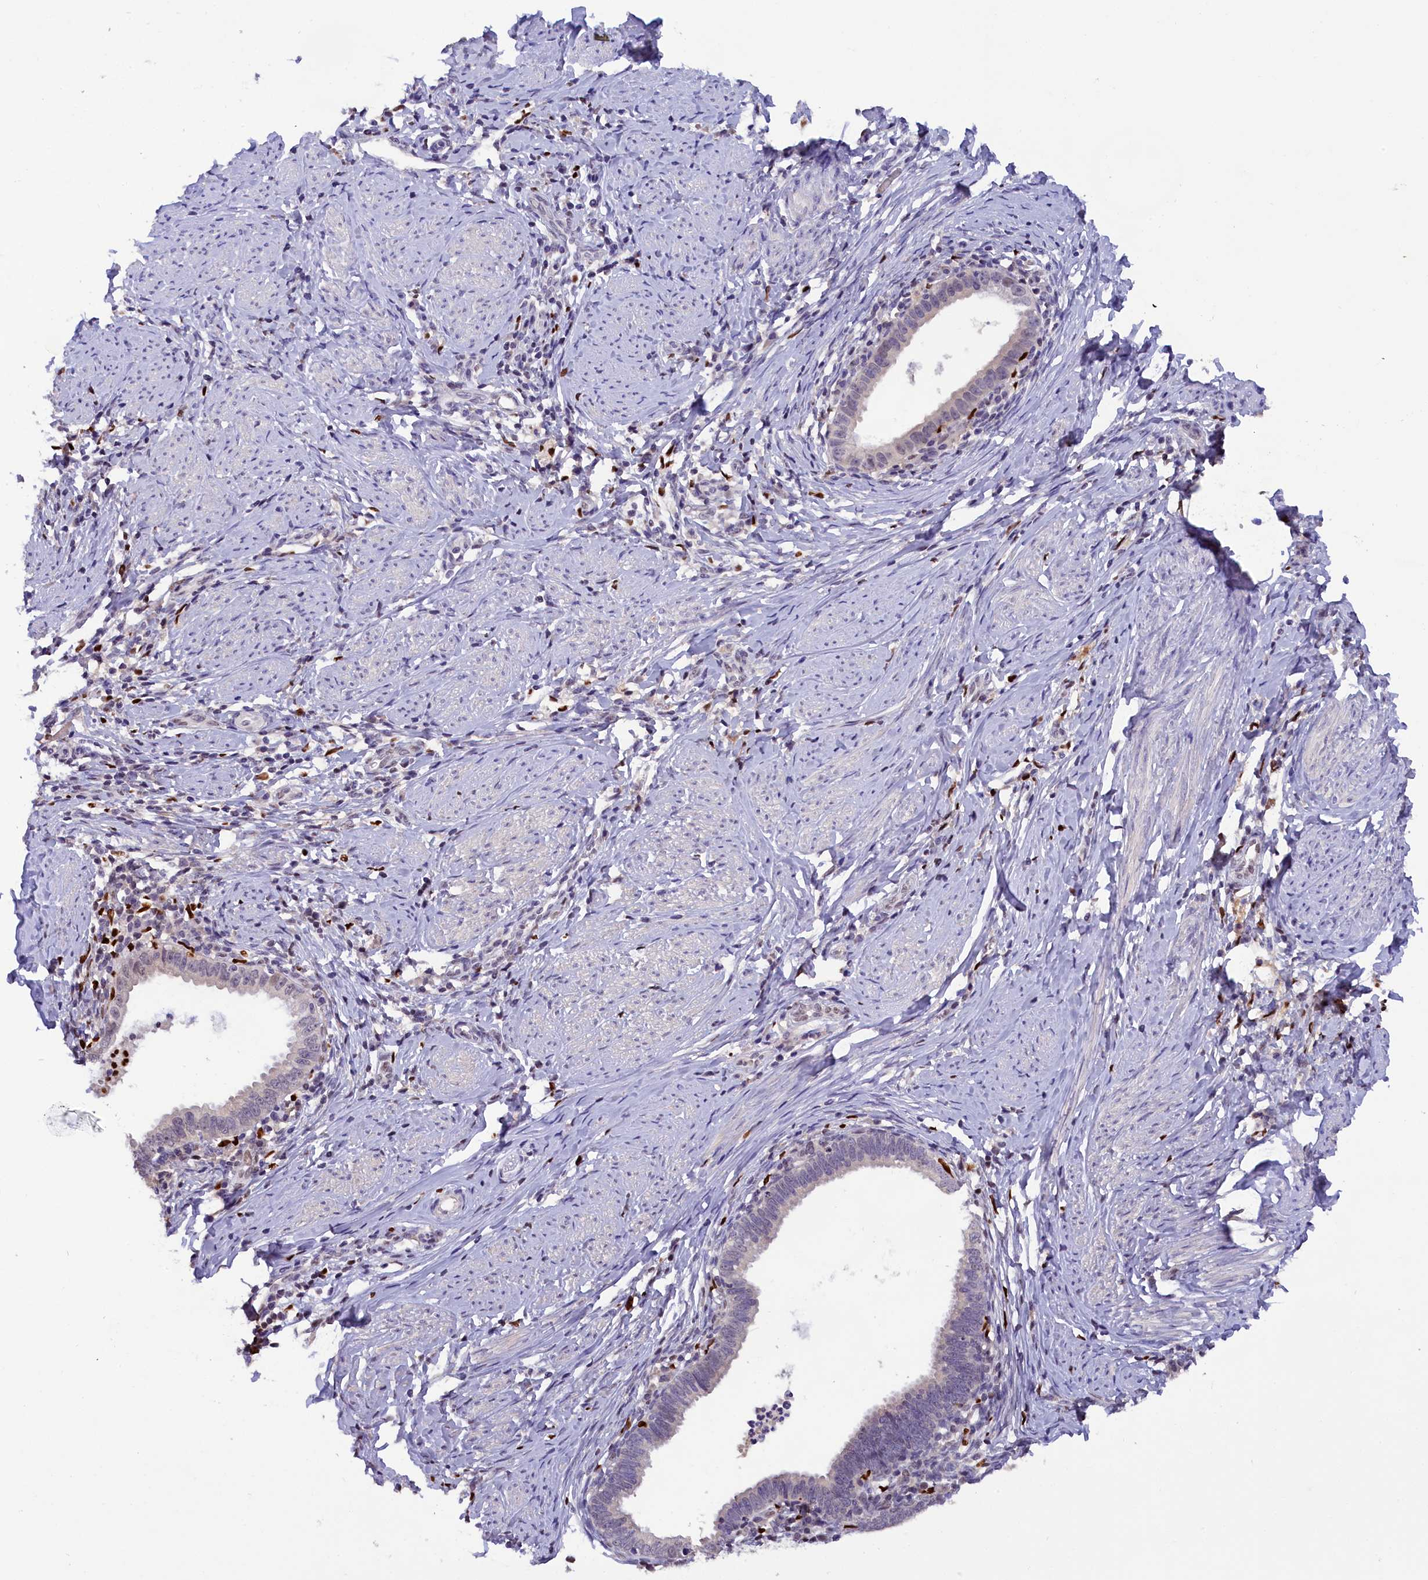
{"staining": {"intensity": "negative", "quantity": "none", "location": "none"}, "tissue": "cervical cancer", "cell_type": "Tumor cells", "image_type": "cancer", "snomed": [{"axis": "morphology", "description": "Adenocarcinoma, NOS"}, {"axis": "topography", "description": "Cervix"}], "caption": "Adenocarcinoma (cervical) was stained to show a protein in brown. There is no significant positivity in tumor cells.", "gene": "BTBD9", "patient": {"sex": "female", "age": 36}}